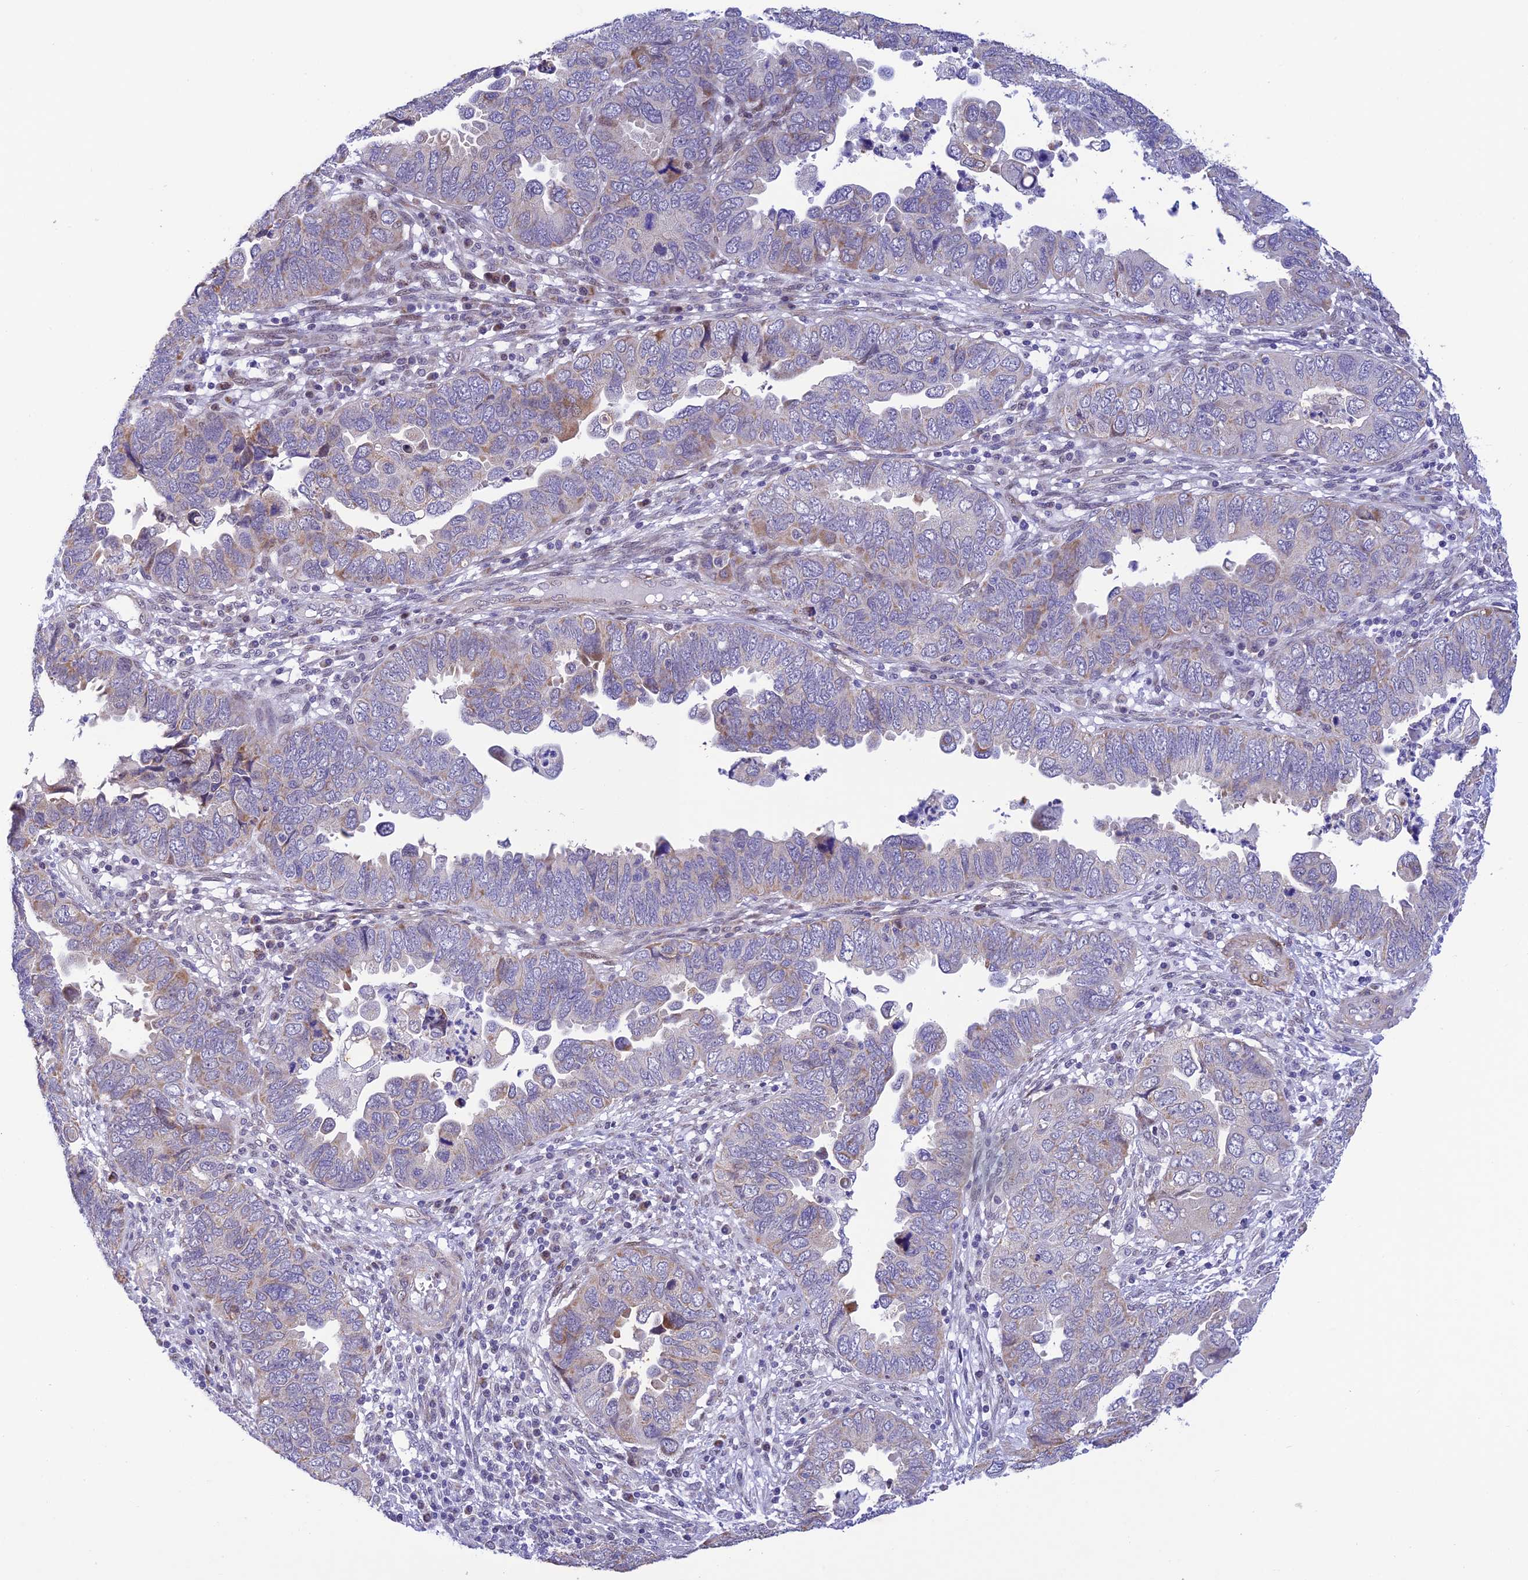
{"staining": {"intensity": "weak", "quantity": "<25%", "location": "cytoplasmic/membranous"}, "tissue": "endometrial cancer", "cell_type": "Tumor cells", "image_type": "cancer", "snomed": [{"axis": "morphology", "description": "Adenocarcinoma, NOS"}, {"axis": "topography", "description": "Endometrium"}], "caption": "High magnification brightfield microscopy of endometrial adenocarcinoma stained with DAB (3,3'-diaminobenzidine) (brown) and counterstained with hematoxylin (blue): tumor cells show no significant expression. (Brightfield microscopy of DAB immunohistochemistry at high magnification).", "gene": "WDR55", "patient": {"sex": "female", "age": 79}}